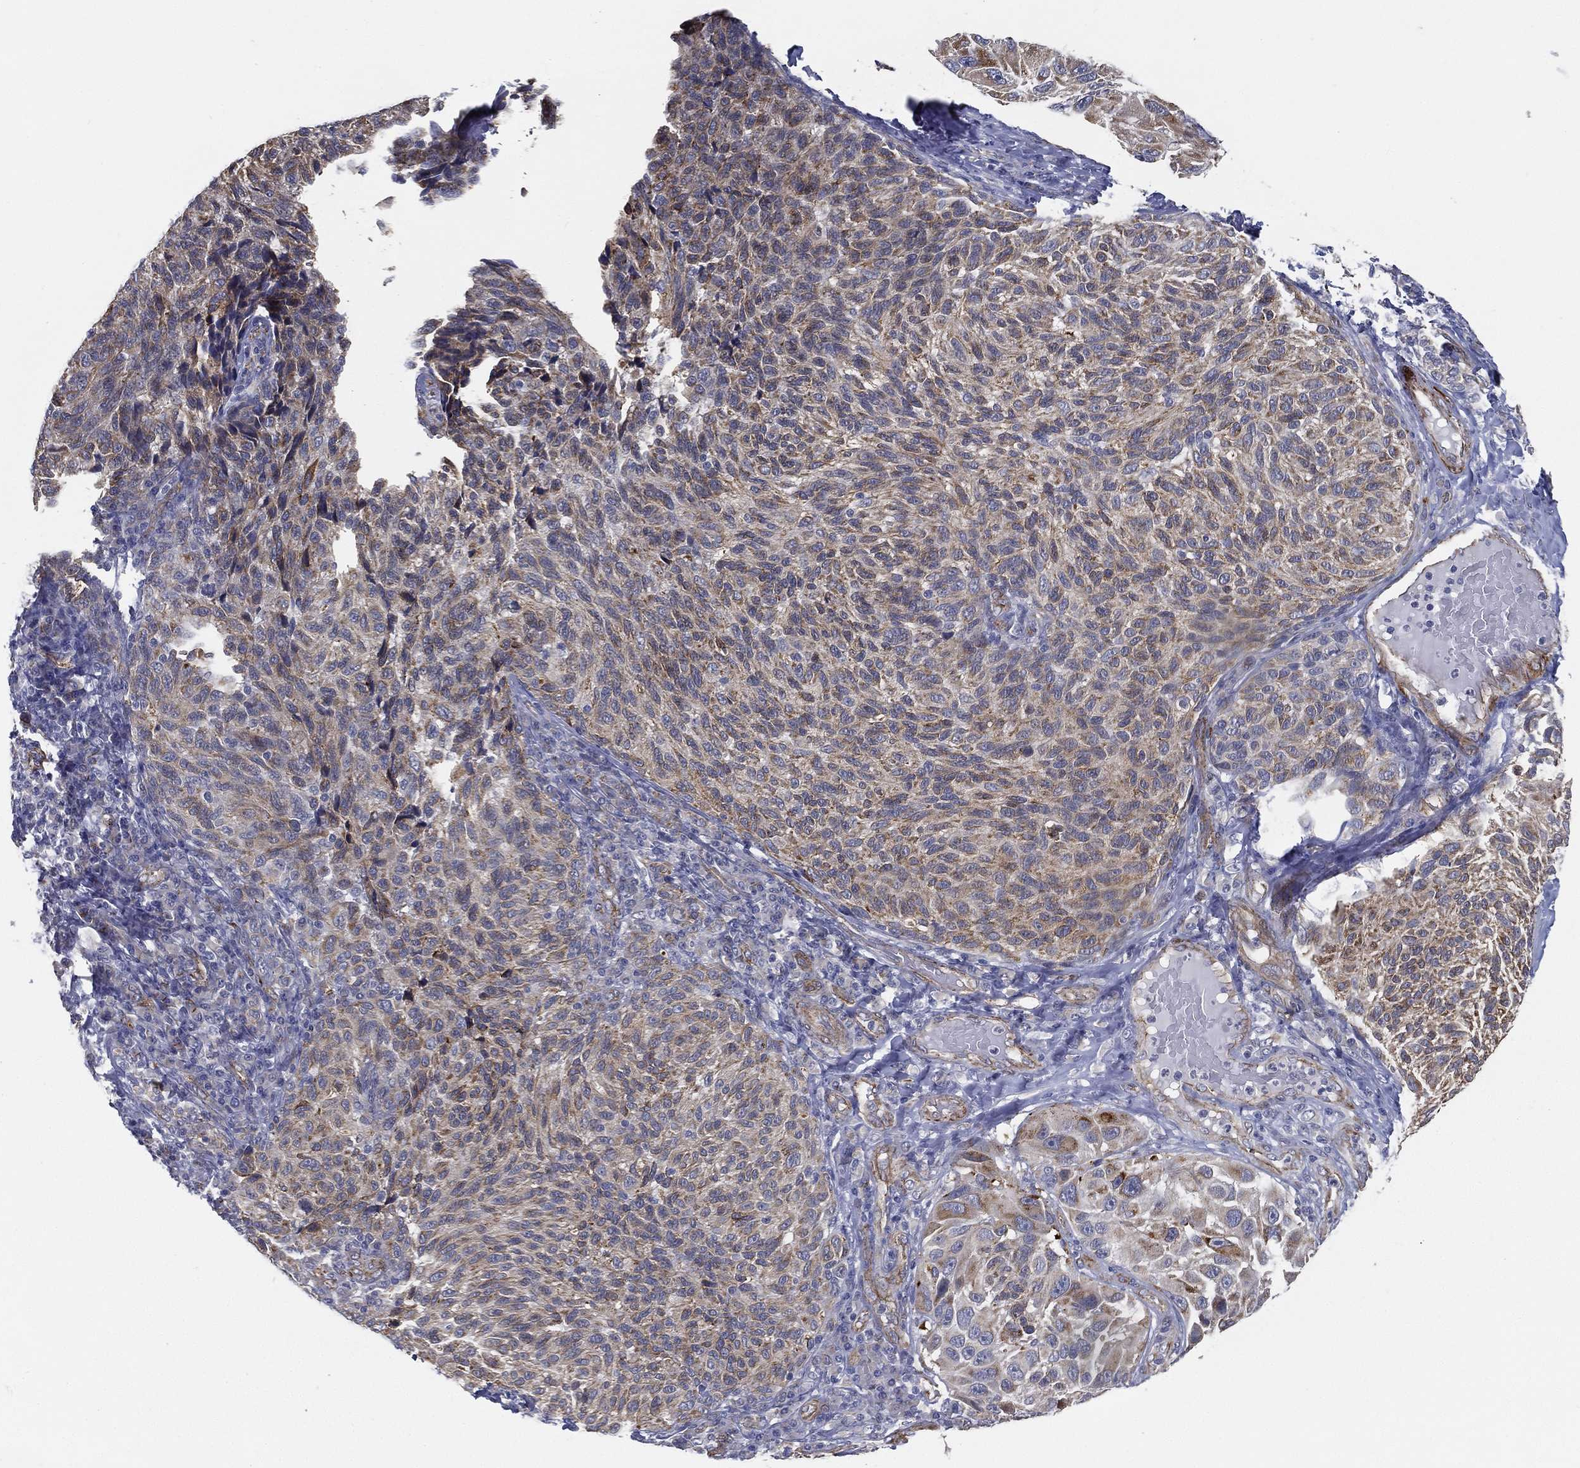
{"staining": {"intensity": "moderate", "quantity": ">75%", "location": "cytoplasmic/membranous"}, "tissue": "melanoma", "cell_type": "Tumor cells", "image_type": "cancer", "snomed": [{"axis": "morphology", "description": "Malignant melanoma, NOS"}, {"axis": "topography", "description": "Skin"}], "caption": "Immunohistochemistry (IHC) (DAB) staining of malignant melanoma reveals moderate cytoplasmic/membranous protein positivity in approximately >75% of tumor cells.", "gene": "LRRC56", "patient": {"sex": "female", "age": 73}}